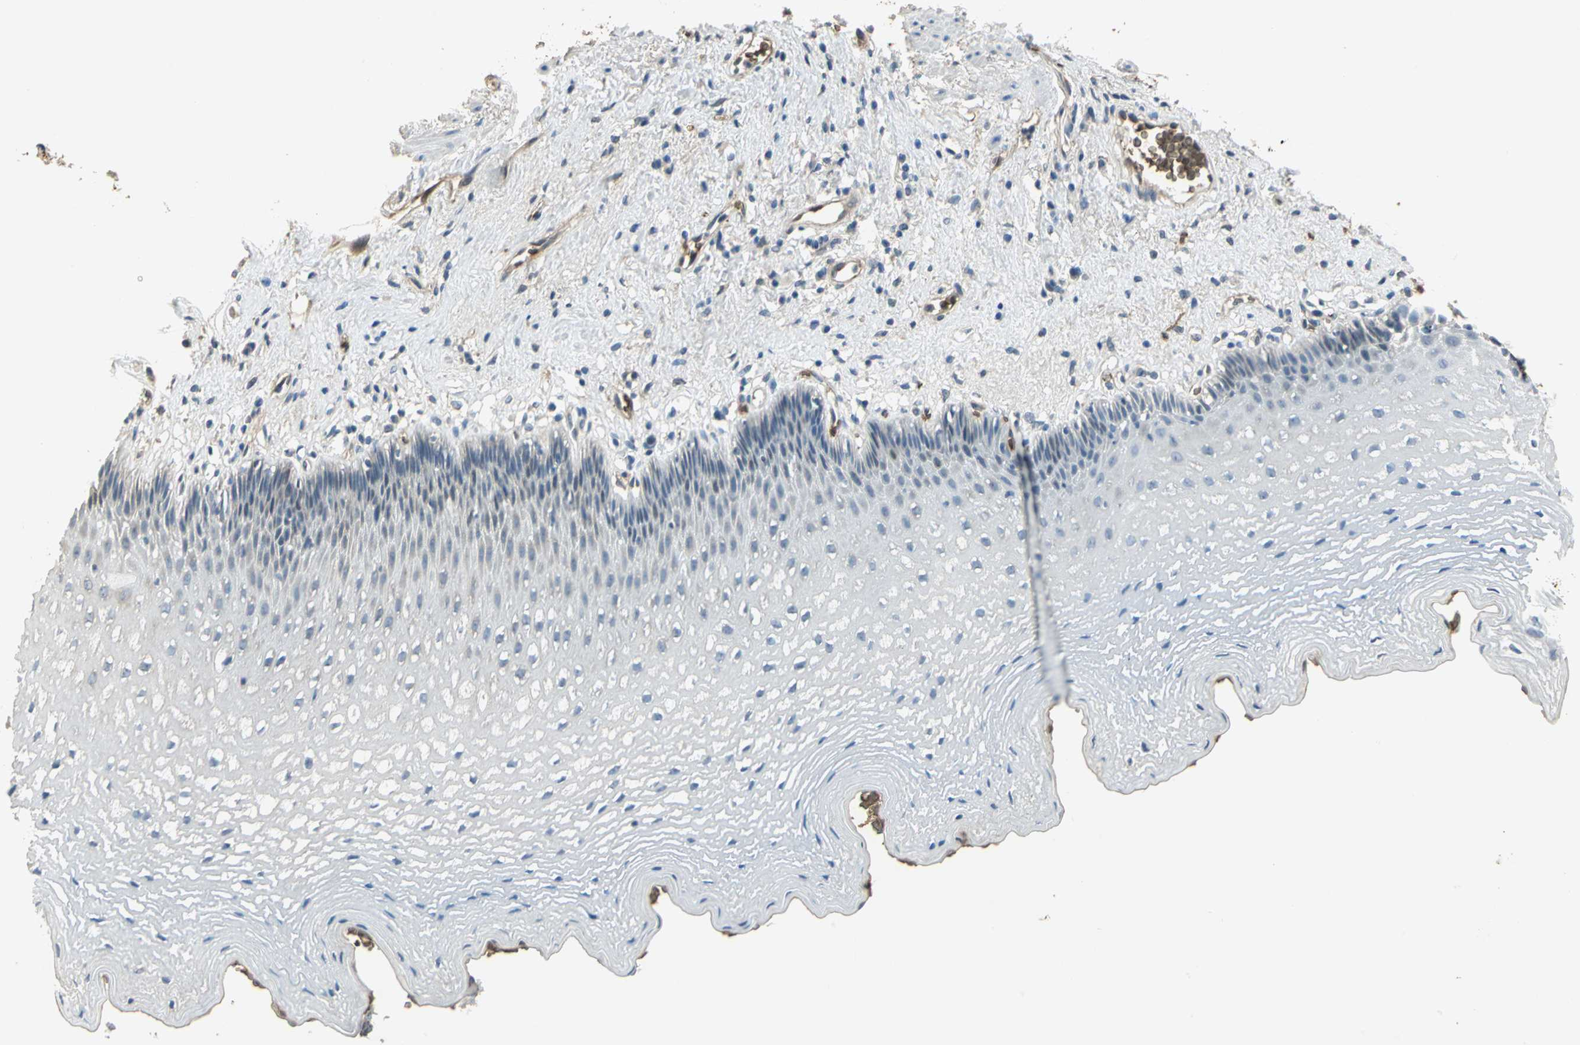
{"staining": {"intensity": "moderate", "quantity": "<25%", "location": "cytoplasmic/membranous"}, "tissue": "esophagus", "cell_type": "Squamous epithelial cells", "image_type": "normal", "snomed": [{"axis": "morphology", "description": "Normal tissue, NOS"}, {"axis": "topography", "description": "Esophagus"}], "caption": "A low amount of moderate cytoplasmic/membranous expression is appreciated in approximately <25% of squamous epithelial cells in unremarkable esophagus.", "gene": "DDAH1", "patient": {"sex": "female", "age": 70}}